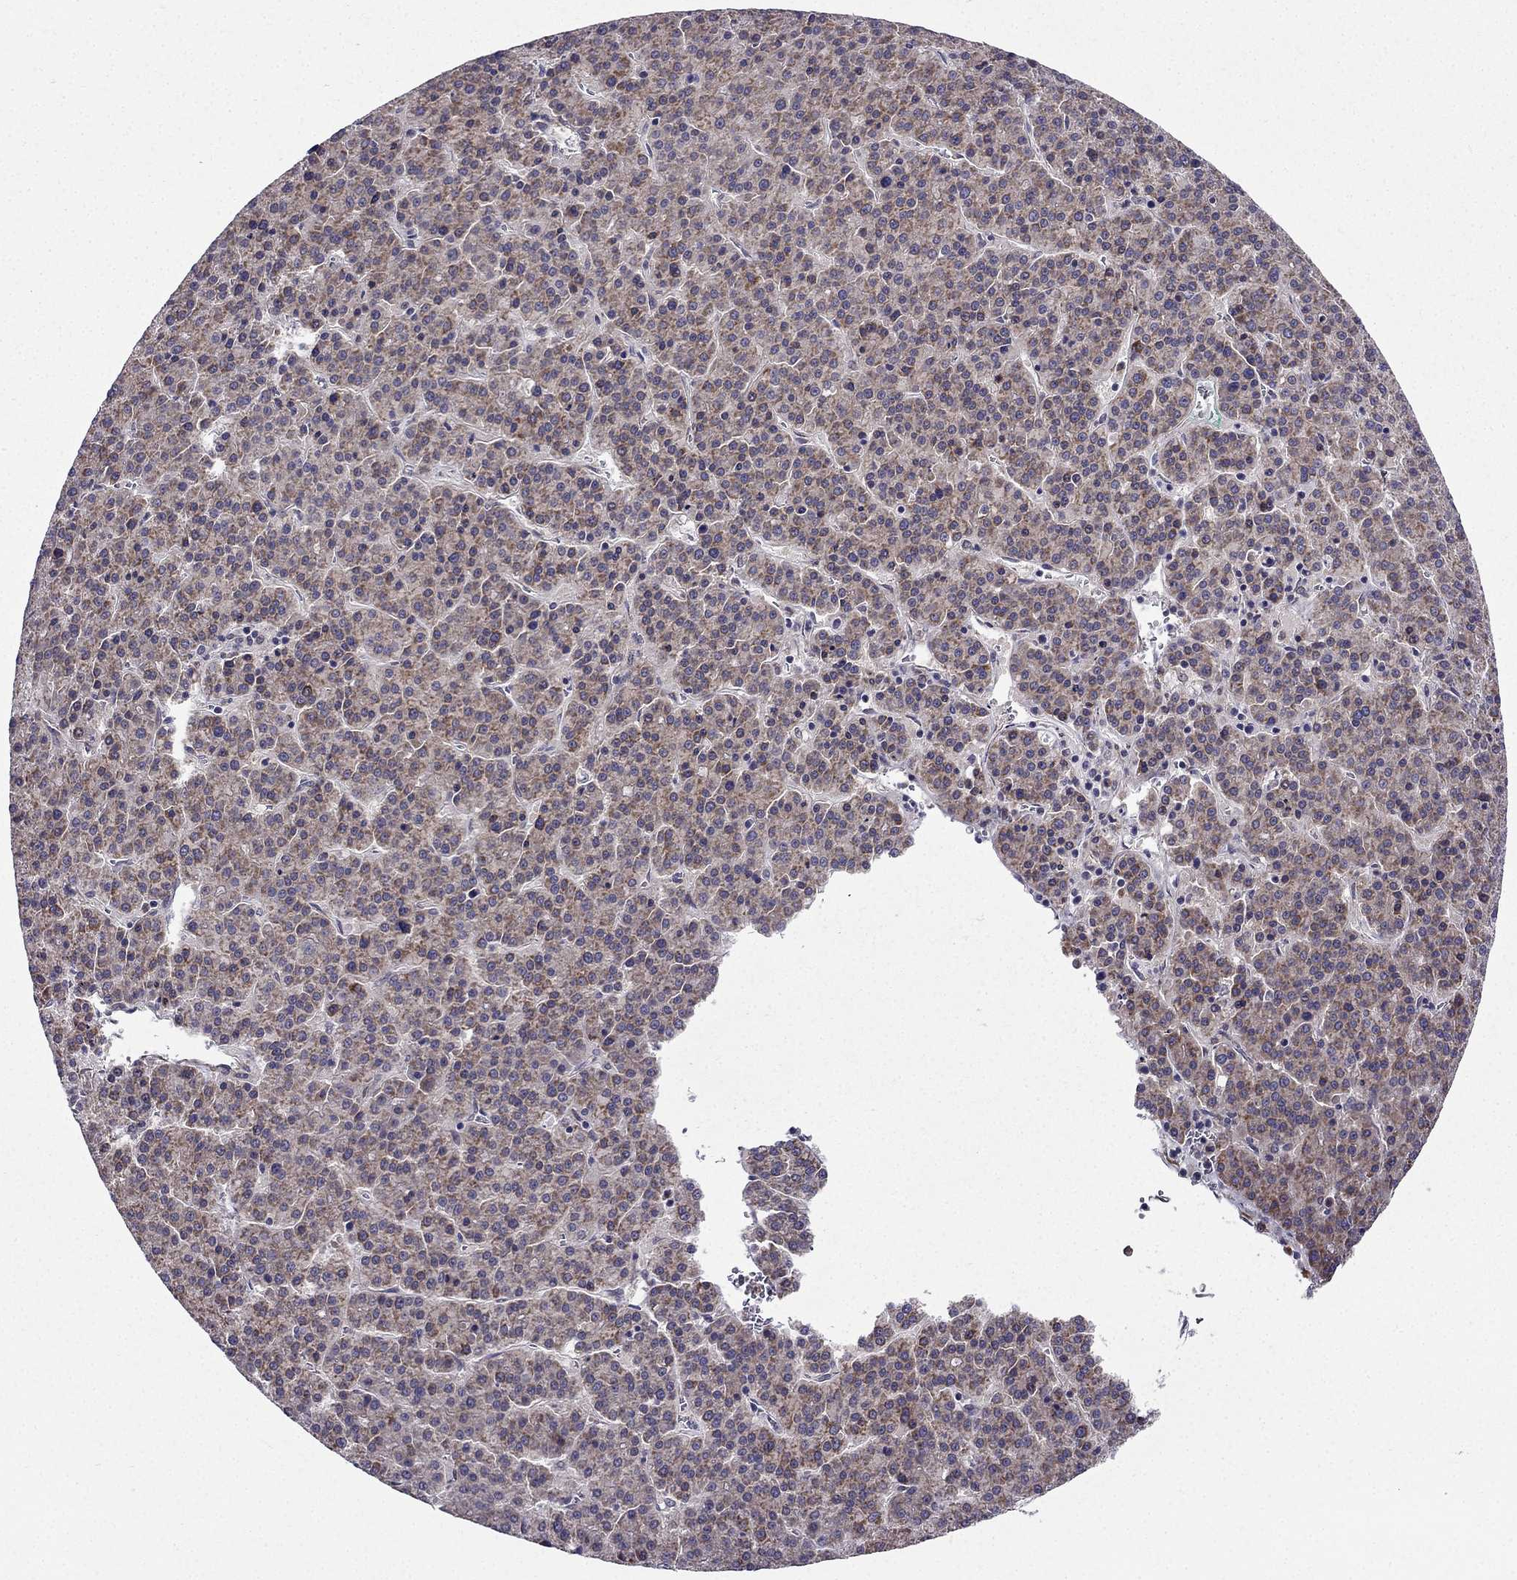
{"staining": {"intensity": "weak", "quantity": "25%-75%", "location": "cytoplasmic/membranous"}, "tissue": "liver cancer", "cell_type": "Tumor cells", "image_type": "cancer", "snomed": [{"axis": "morphology", "description": "Carcinoma, Hepatocellular, NOS"}, {"axis": "topography", "description": "Liver"}], "caption": "Protein expression analysis of human liver hepatocellular carcinoma reveals weak cytoplasmic/membranous staining in about 25%-75% of tumor cells. (DAB (3,3'-diaminobenzidine) = brown stain, brightfield microscopy at high magnification).", "gene": "ARHGEF28", "patient": {"sex": "female", "age": 58}}